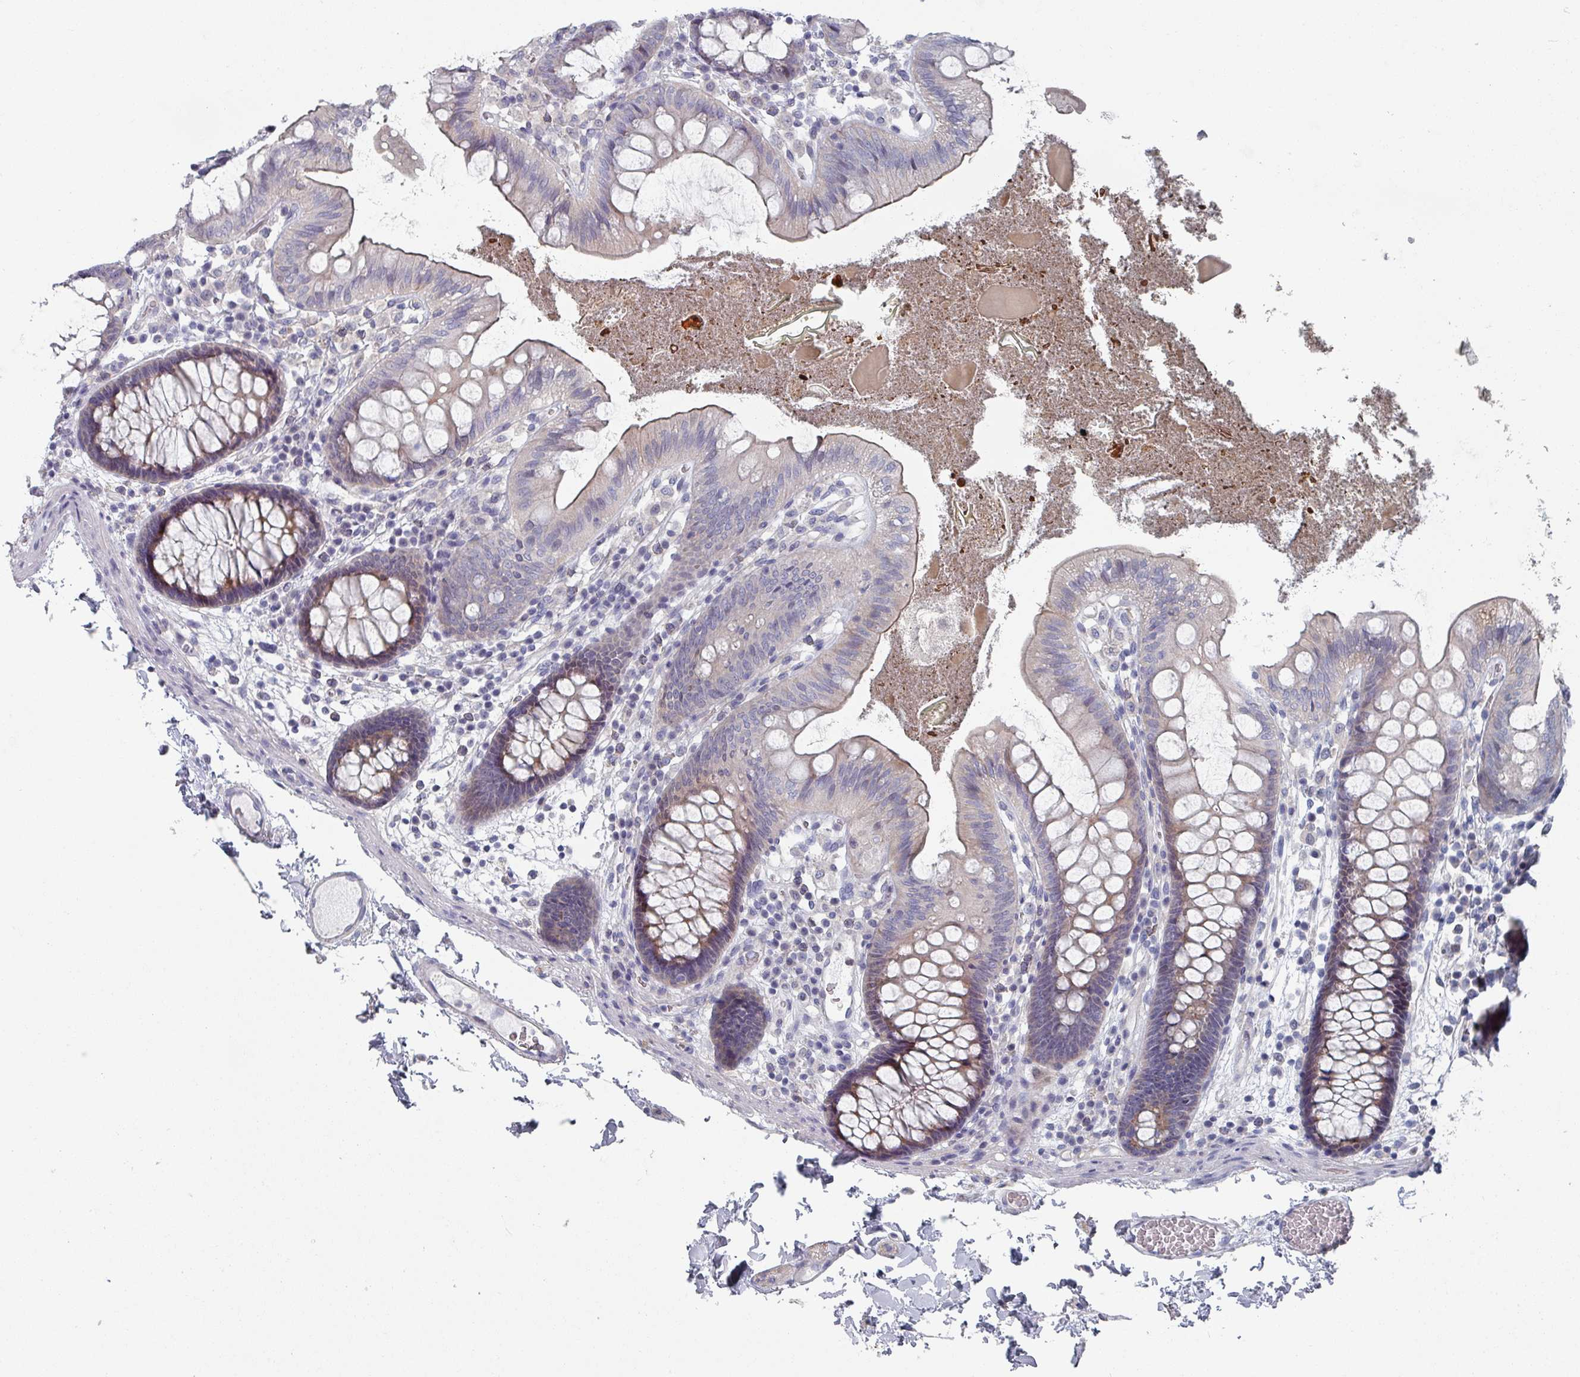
{"staining": {"intensity": "negative", "quantity": "none", "location": "none"}, "tissue": "colon", "cell_type": "Endothelial cells", "image_type": "normal", "snomed": [{"axis": "morphology", "description": "Normal tissue, NOS"}, {"axis": "topography", "description": "Colon"}], "caption": "The photomicrograph displays no staining of endothelial cells in normal colon.", "gene": "EFL1", "patient": {"sex": "male", "age": 84}}